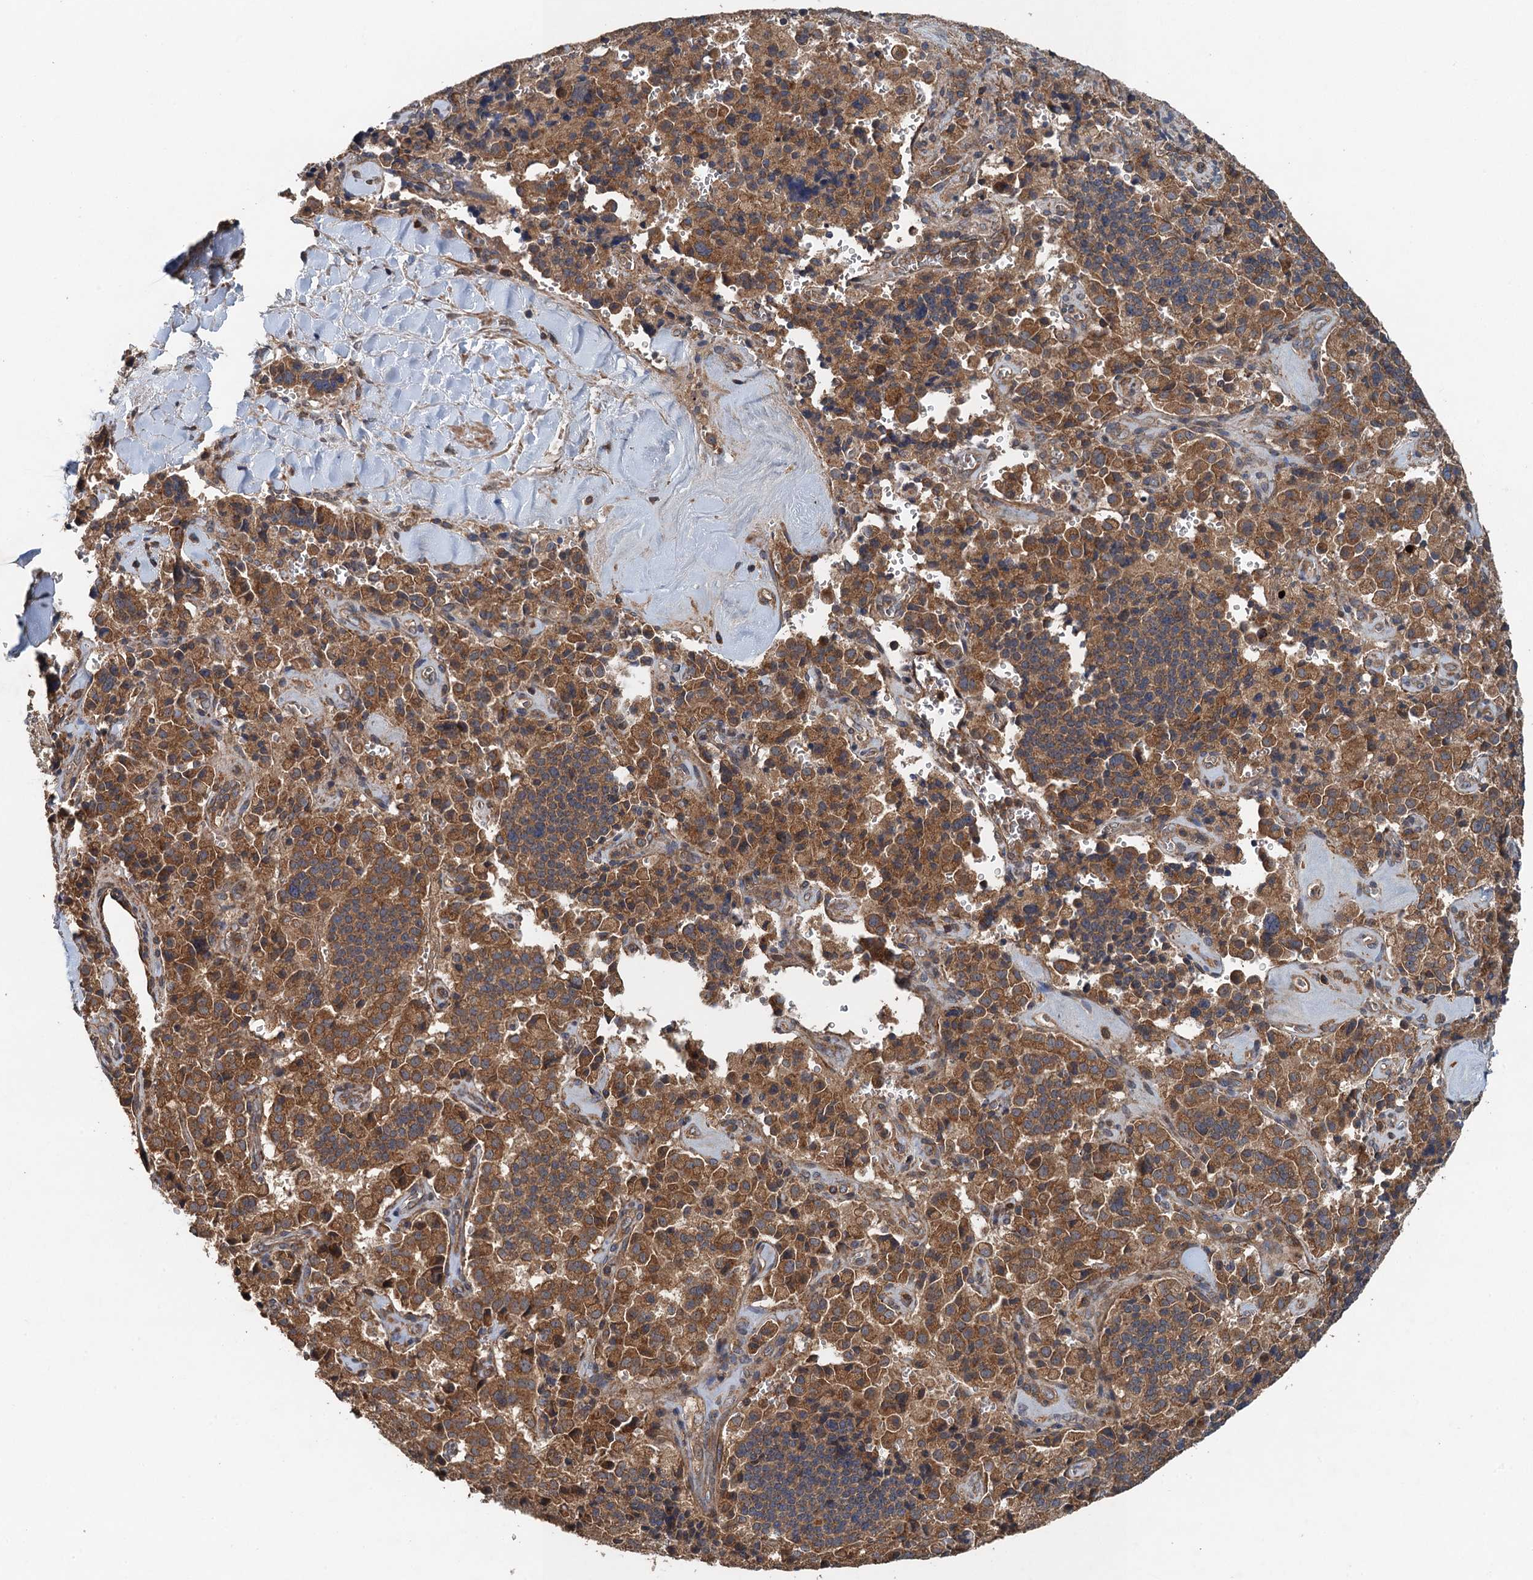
{"staining": {"intensity": "moderate", "quantity": ">75%", "location": "cytoplasmic/membranous"}, "tissue": "pancreatic cancer", "cell_type": "Tumor cells", "image_type": "cancer", "snomed": [{"axis": "morphology", "description": "Adenocarcinoma, NOS"}, {"axis": "topography", "description": "Pancreas"}], "caption": "This is a micrograph of immunohistochemistry (IHC) staining of pancreatic cancer (adenocarcinoma), which shows moderate positivity in the cytoplasmic/membranous of tumor cells.", "gene": "BORCS5", "patient": {"sex": "male", "age": 65}}